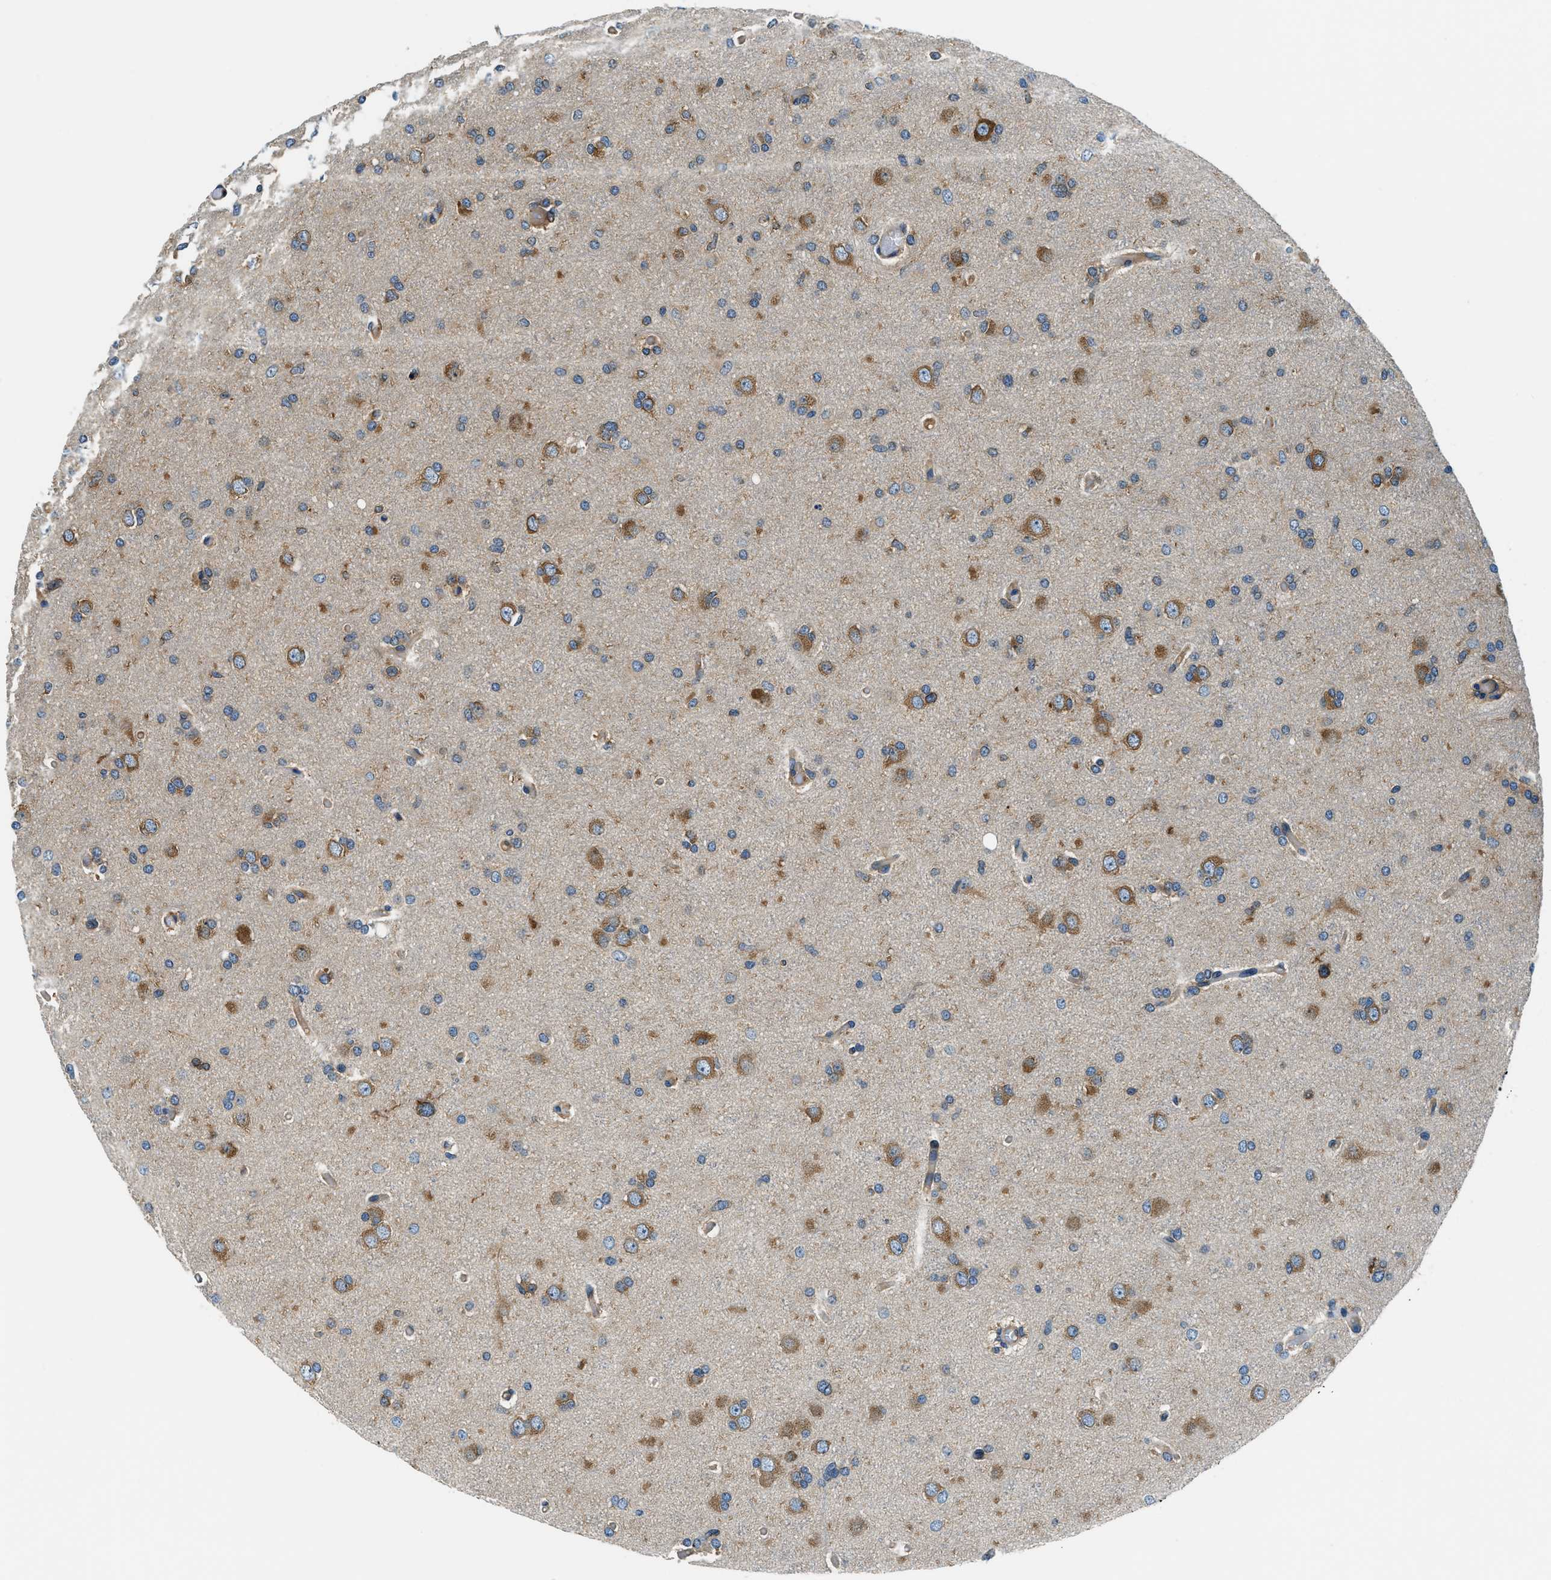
{"staining": {"intensity": "moderate", "quantity": "25%-75%", "location": "cytoplasmic/membranous"}, "tissue": "glioma", "cell_type": "Tumor cells", "image_type": "cancer", "snomed": [{"axis": "morphology", "description": "Glioma, malignant, High grade"}, {"axis": "topography", "description": "Cerebral cortex"}], "caption": "DAB immunohistochemical staining of glioma displays moderate cytoplasmic/membranous protein positivity in approximately 25%-75% of tumor cells.", "gene": "EEA1", "patient": {"sex": "female", "age": 36}}